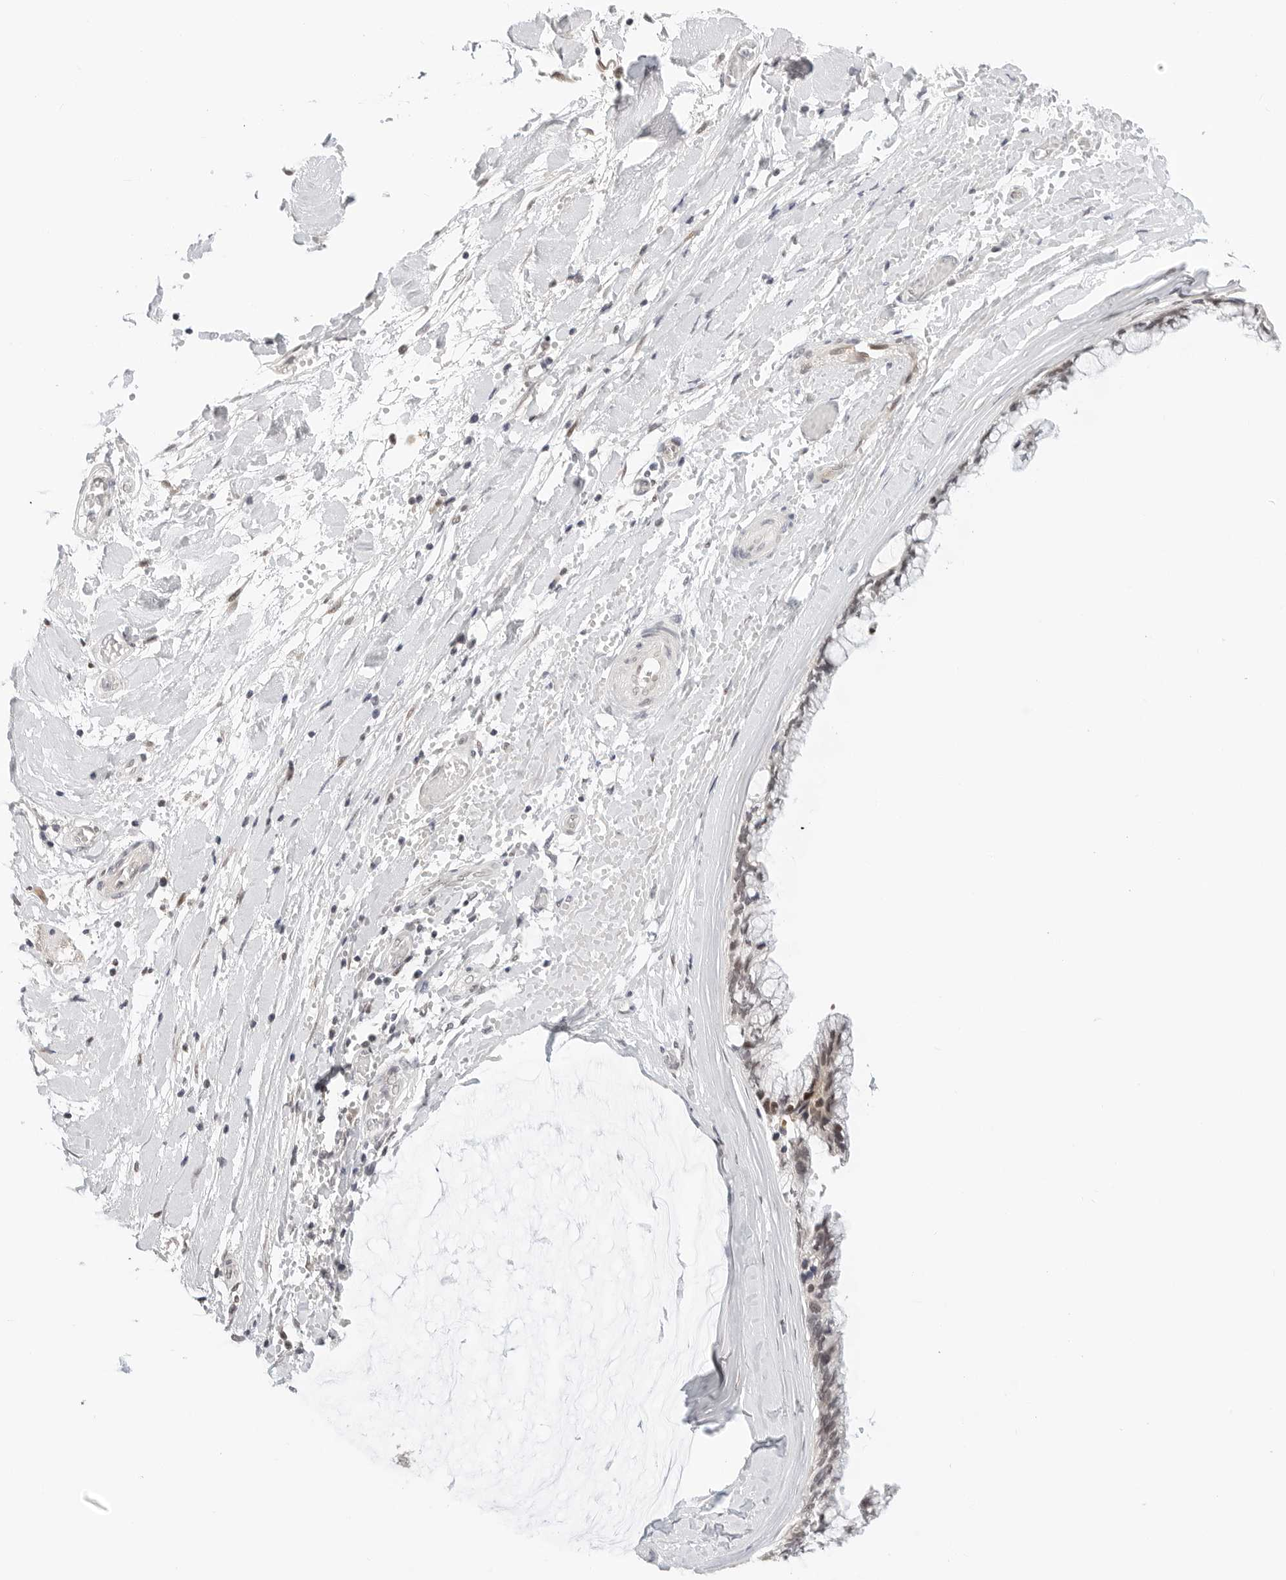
{"staining": {"intensity": "weak", "quantity": "25%-75%", "location": "nuclear"}, "tissue": "ovarian cancer", "cell_type": "Tumor cells", "image_type": "cancer", "snomed": [{"axis": "morphology", "description": "Cystadenocarcinoma, mucinous, NOS"}, {"axis": "topography", "description": "Ovary"}], "caption": "This is an image of immunohistochemistry (IHC) staining of mucinous cystadenocarcinoma (ovarian), which shows weak staining in the nuclear of tumor cells.", "gene": "TSEN2", "patient": {"sex": "female", "age": 39}}